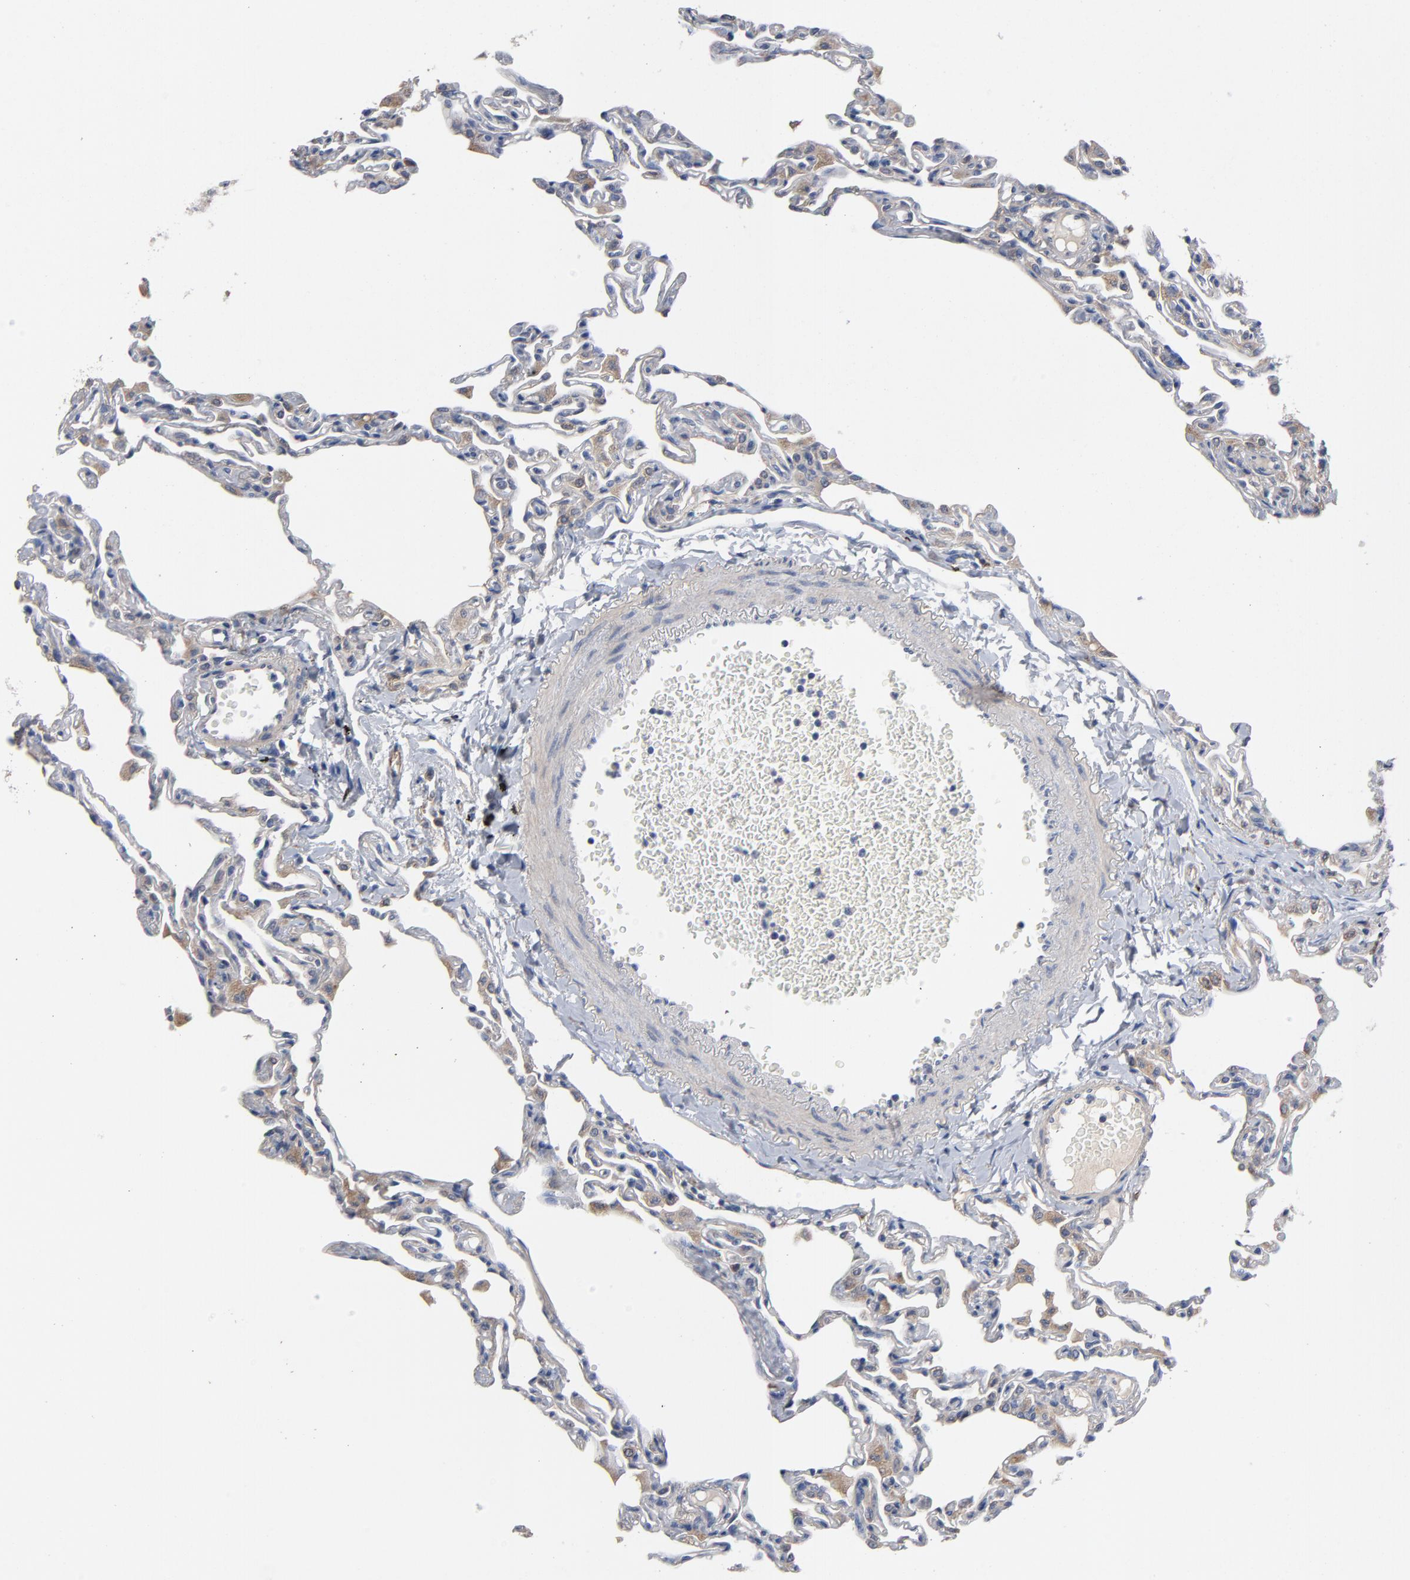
{"staining": {"intensity": "moderate", "quantity": "<25%", "location": "cytoplasmic/membranous"}, "tissue": "lung", "cell_type": "Alveolar cells", "image_type": "normal", "snomed": [{"axis": "morphology", "description": "Normal tissue, NOS"}, {"axis": "topography", "description": "Lung"}], "caption": "Unremarkable lung exhibits moderate cytoplasmic/membranous expression in approximately <25% of alveolar cells, visualized by immunohistochemistry.", "gene": "CCDC134", "patient": {"sex": "female", "age": 49}}